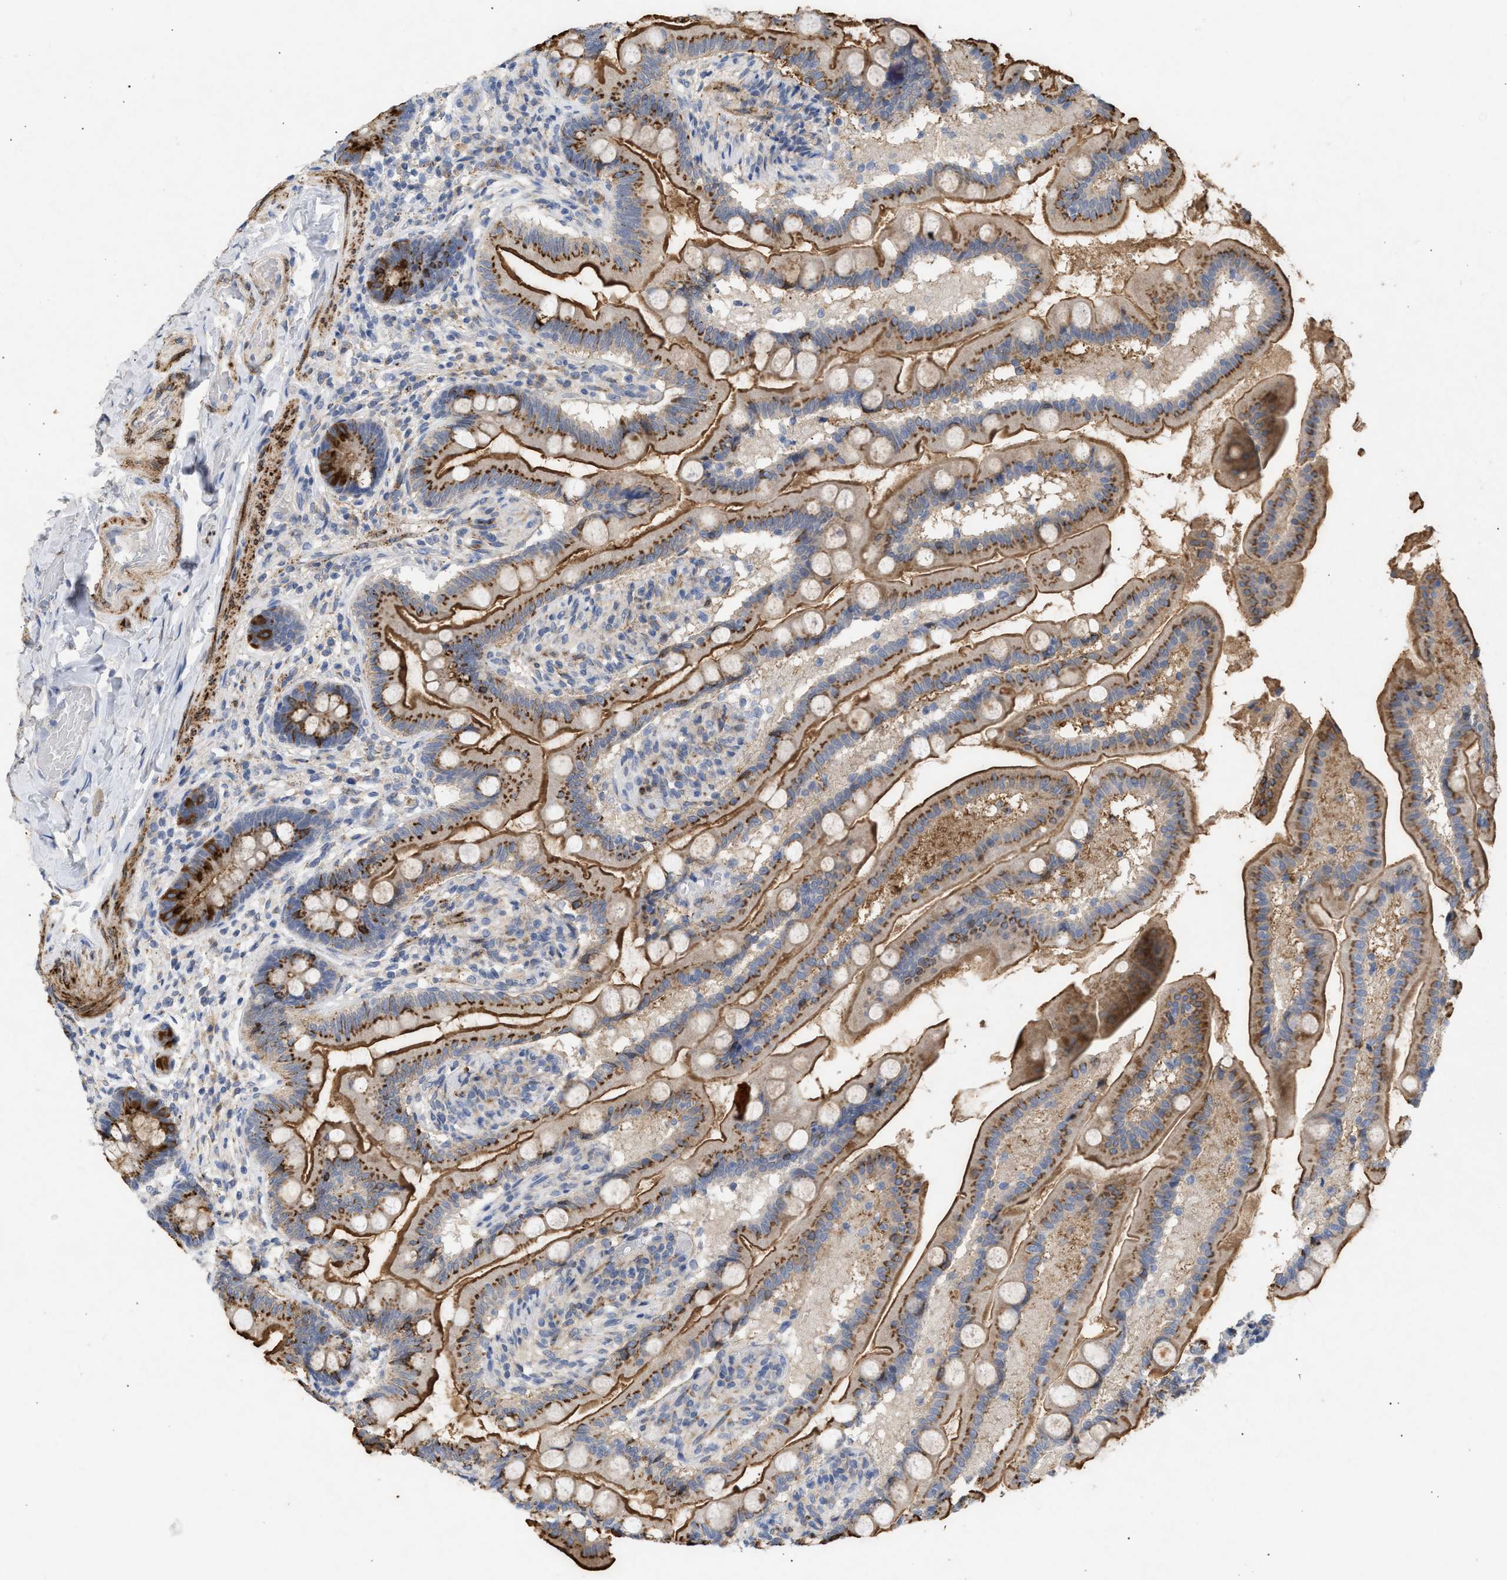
{"staining": {"intensity": "strong", "quantity": "<25%", "location": "cytoplasmic/membranous"}, "tissue": "small intestine", "cell_type": "Glandular cells", "image_type": "normal", "snomed": [{"axis": "morphology", "description": "Normal tissue, NOS"}, {"axis": "topography", "description": "Small intestine"}], "caption": "Immunohistochemical staining of unremarkable small intestine reveals strong cytoplasmic/membranous protein positivity in approximately <25% of glandular cells. The staining was performed using DAB (3,3'-diaminobenzidine) to visualize the protein expression in brown, while the nuclei were stained in blue with hematoxylin (Magnification: 20x).", "gene": "SELENOM", "patient": {"sex": "female", "age": 56}}